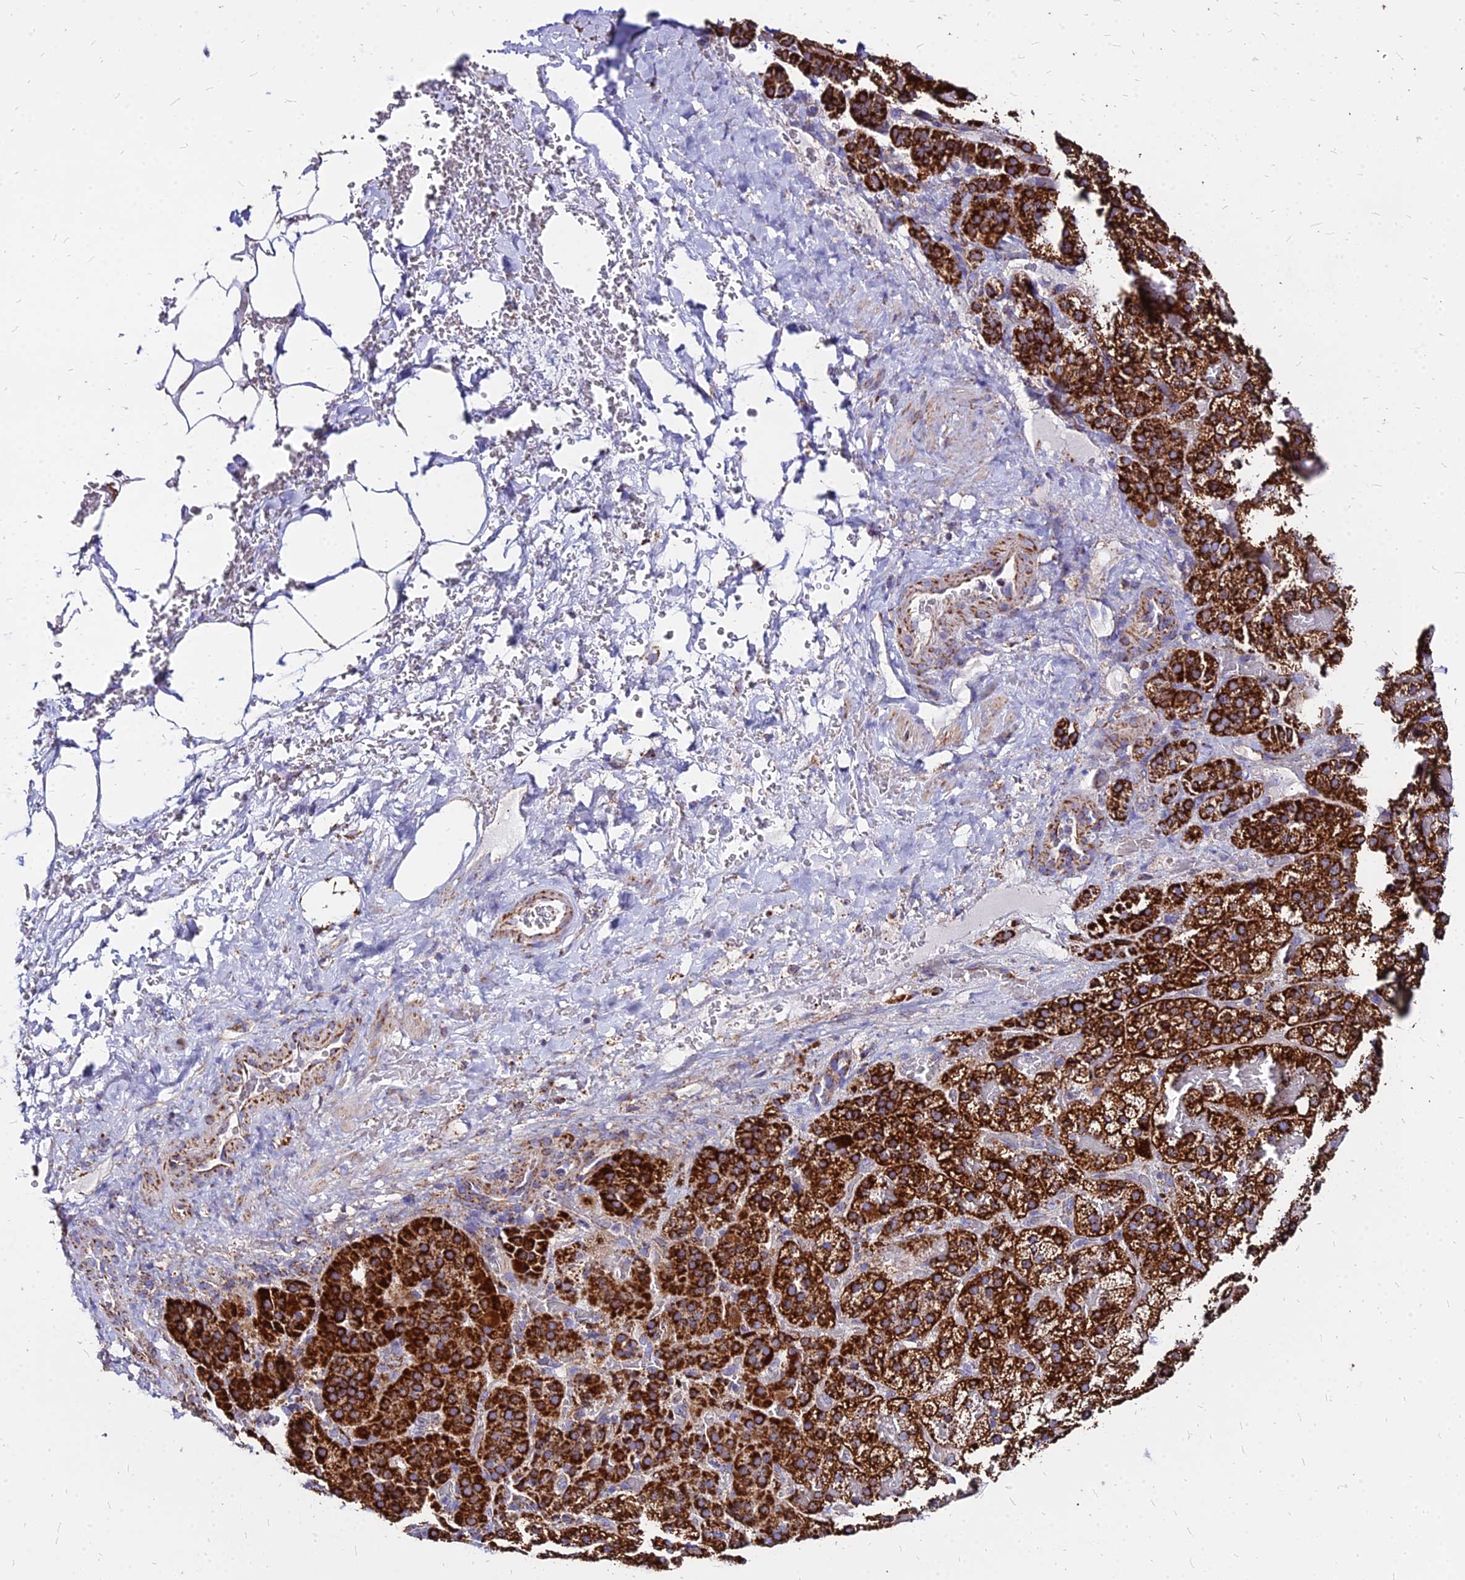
{"staining": {"intensity": "strong", "quantity": ">75%", "location": "cytoplasmic/membranous"}, "tissue": "adrenal gland", "cell_type": "Glandular cells", "image_type": "normal", "snomed": [{"axis": "morphology", "description": "Normal tissue, NOS"}, {"axis": "topography", "description": "Adrenal gland"}], "caption": "This micrograph displays immunohistochemistry (IHC) staining of benign human adrenal gland, with high strong cytoplasmic/membranous positivity in approximately >75% of glandular cells.", "gene": "DLD", "patient": {"sex": "male", "age": 57}}